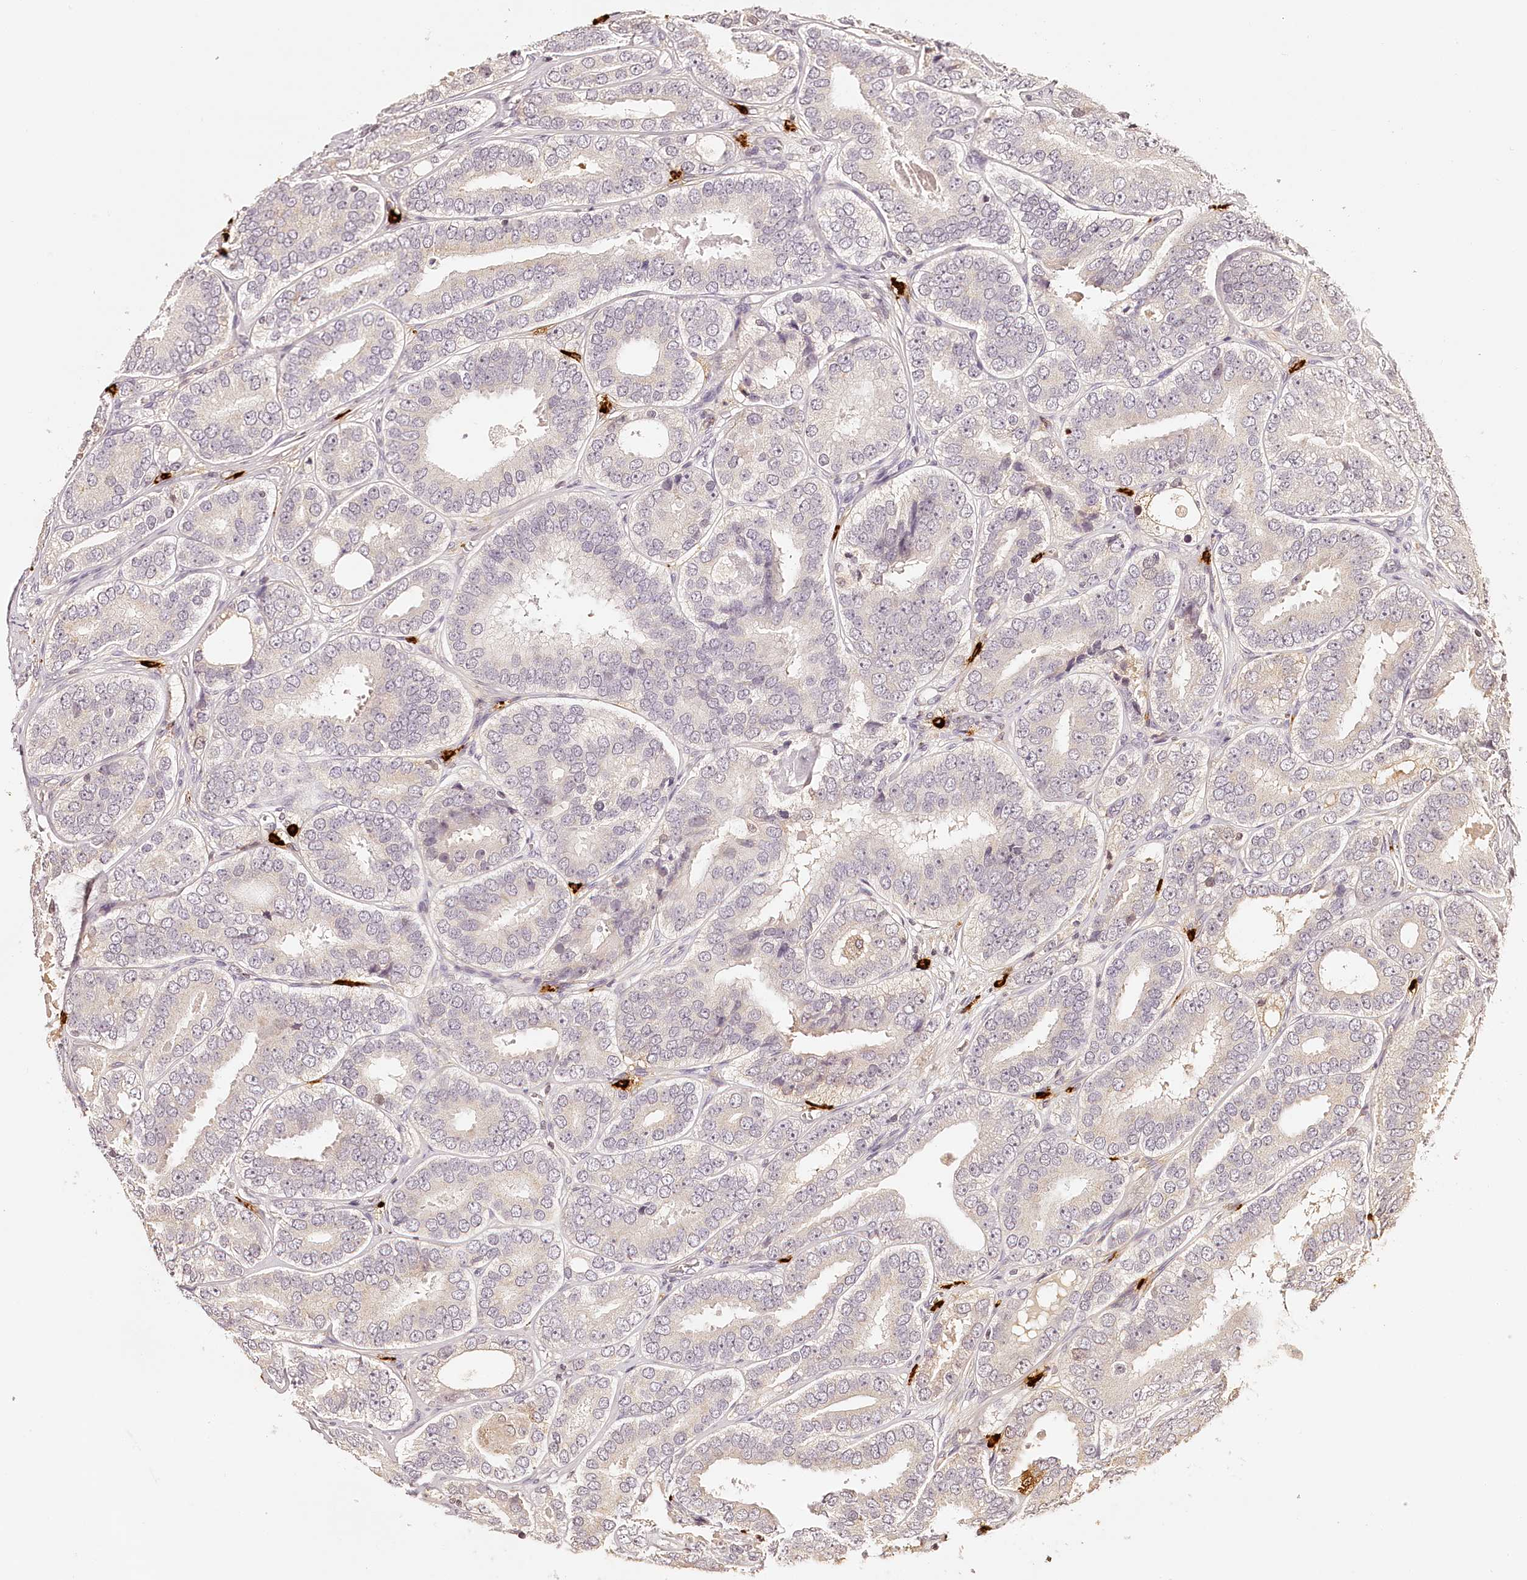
{"staining": {"intensity": "negative", "quantity": "none", "location": "none"}, "tissue": "prostate cancer", "cell_type": "Tumor cells", "image_type": "cancer", "snomed": [{"axis": "morphology", "description": "Adenocarcinoma, High grade"}, {"axis": "topography", "description": "Prostate"}], "caption": "This is an immunohistochemistry (IHC) histopathology image of human prostate cancer. There is no expression in tumor cells.", "gene": "SYNGR1", "patient": {"sex": "male", "age": 56}}